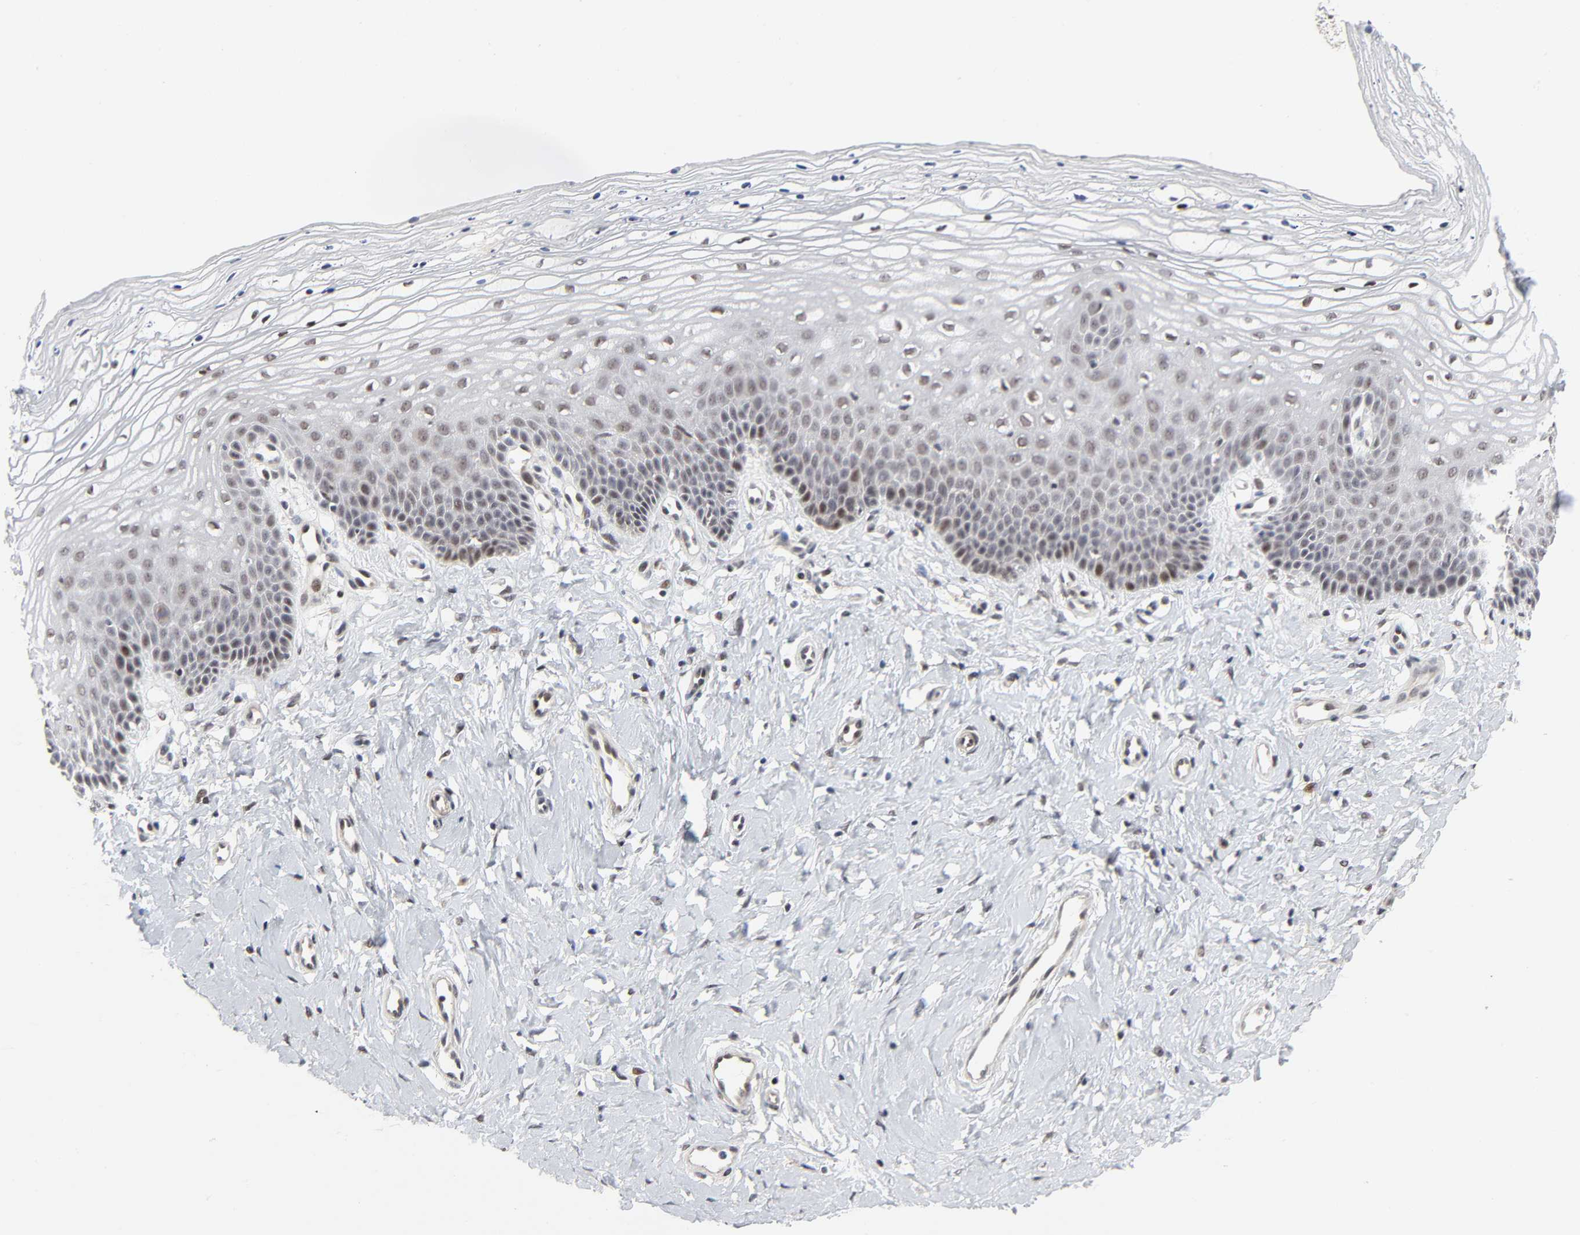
{"staining": {"intensity": "moderate", "quantity": ">75%", "location": "nuclear"}, "tissue": "vagina", "cell_type": "Squamous epithelial cells", "image_type": "normal", "snomed": [{"axis": "morphology", "description": "Normal tissue, NOS"}, {"axis": "topography", "description": "Vagina"}], "caption": "Immunohistochemistry (IHC) image of normal human vagina stained for a protein (brown), which demonstrates medium levels of moderate nuclear expression in approximately >75% of squamous epithelial cells.", "gene": "ZKSCAN8", "patient": {"sex": "female", "age": 68}}